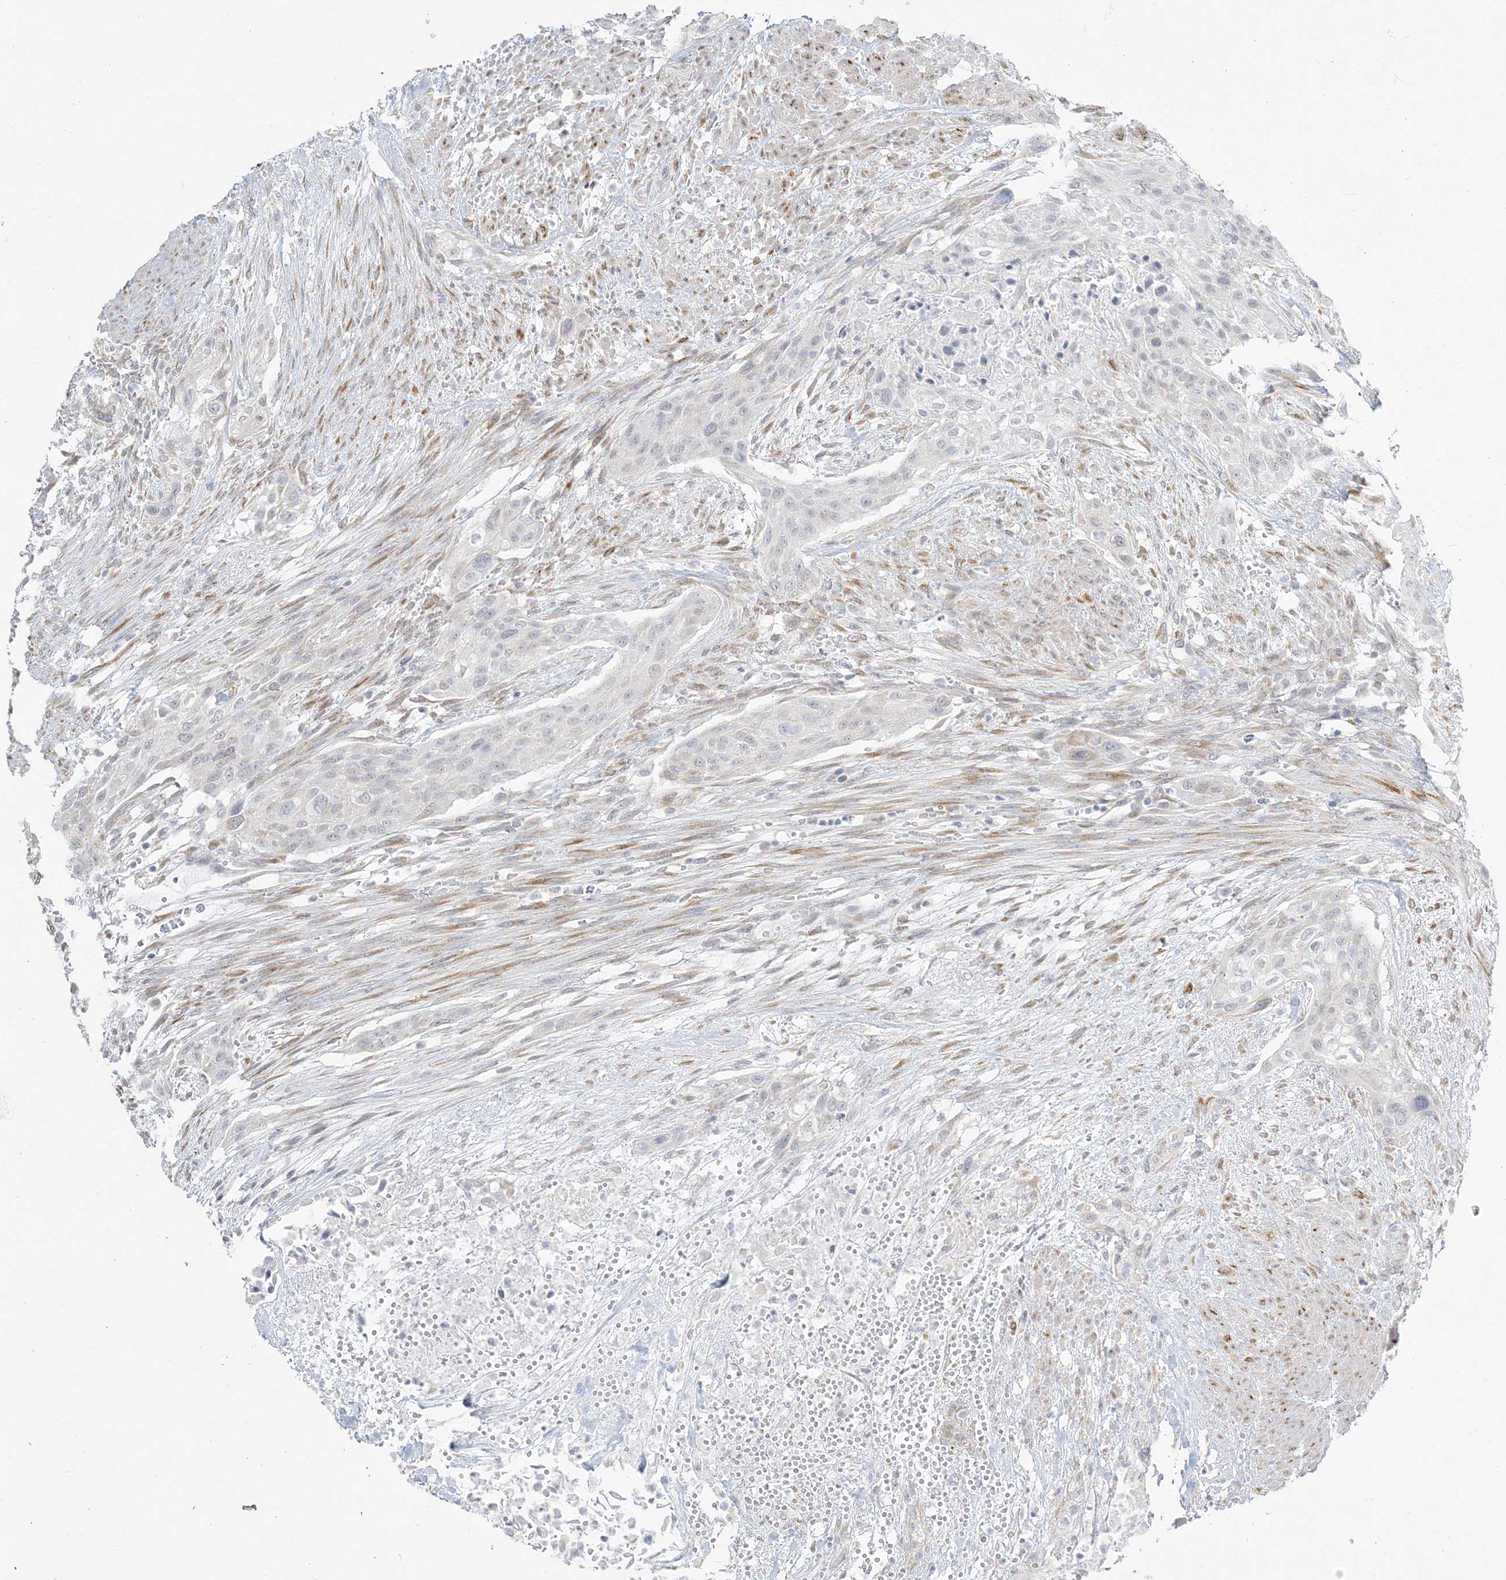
{"staining": {"intensity": "negative", "quantity": "none", "location": "none"}, "tissue": "urothelial cancer", "cell_type": "Tumor cells", "image_type": "cancer", "snomed": [{"axis": "morphology", "description": "Urothelial carcinoma, High grade"}, {"axis": "topography", "description": "Urinary bladder"}], "caption": "IHC image of urothelial cancer stained for a protein (brown), which displays no staining in tumor cells.", "gene": "ZC3H6", "patient": {"sex": "male", "age": 35}}